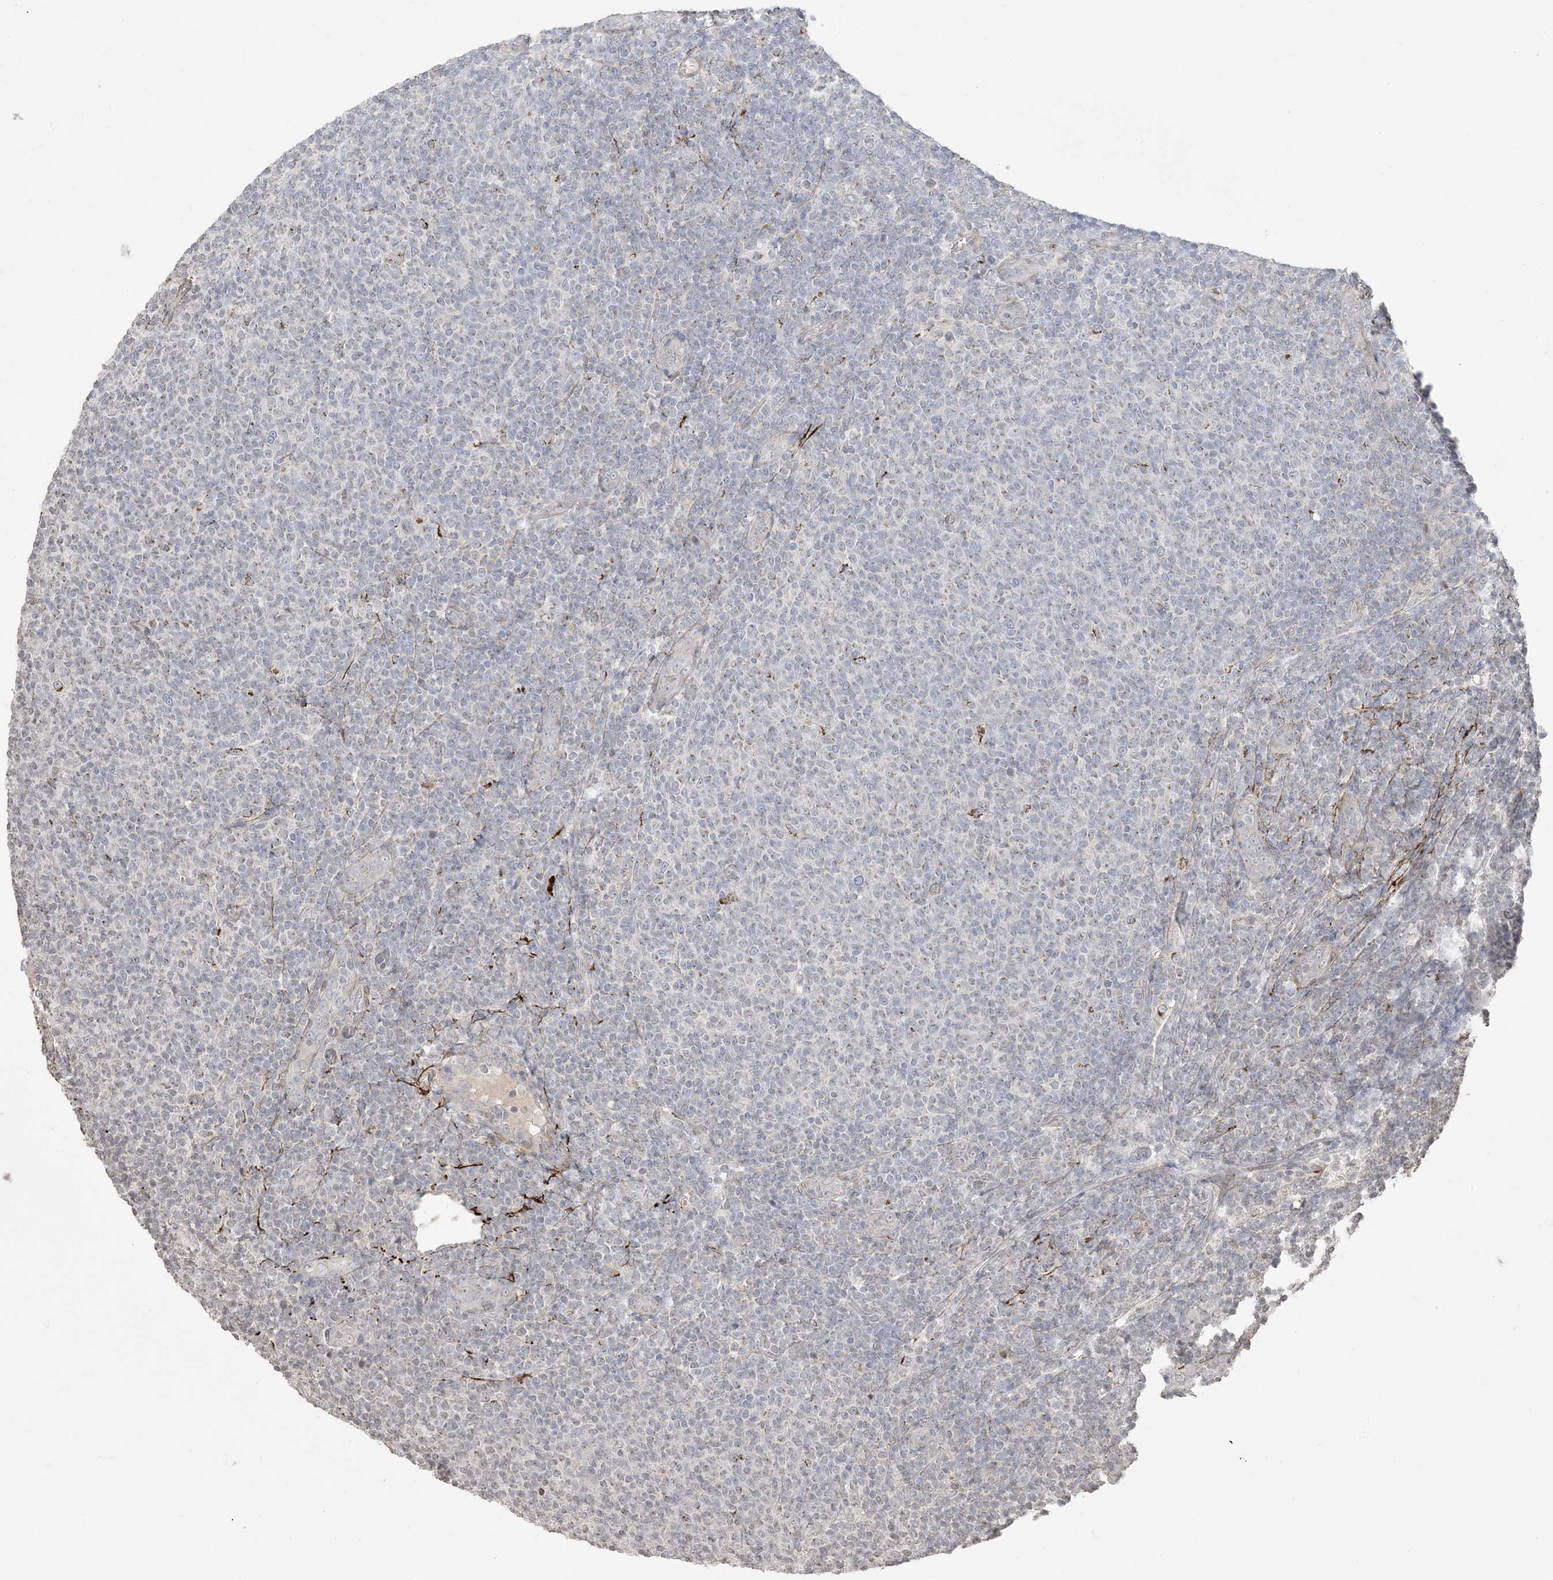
{"staining": {"intensity": "weak", "quantity": "<25%", "location": "cytoplasmic/membranous"}, "tissue": "lymphoma", "cell_type": "Tumor cells", "image_type": "cancer", "snomed": [{"axis": "morphology", "description": "Malignant lymphoma, non-Hodgkin's type, Low grade"}, {"axis": "topography", "description": "Lymph node"}], "caption": "There is no significant positivity in tumor cells of lymphoma.", "gene": "XRN1", "patient": {"sex": "male", "age": 66}}